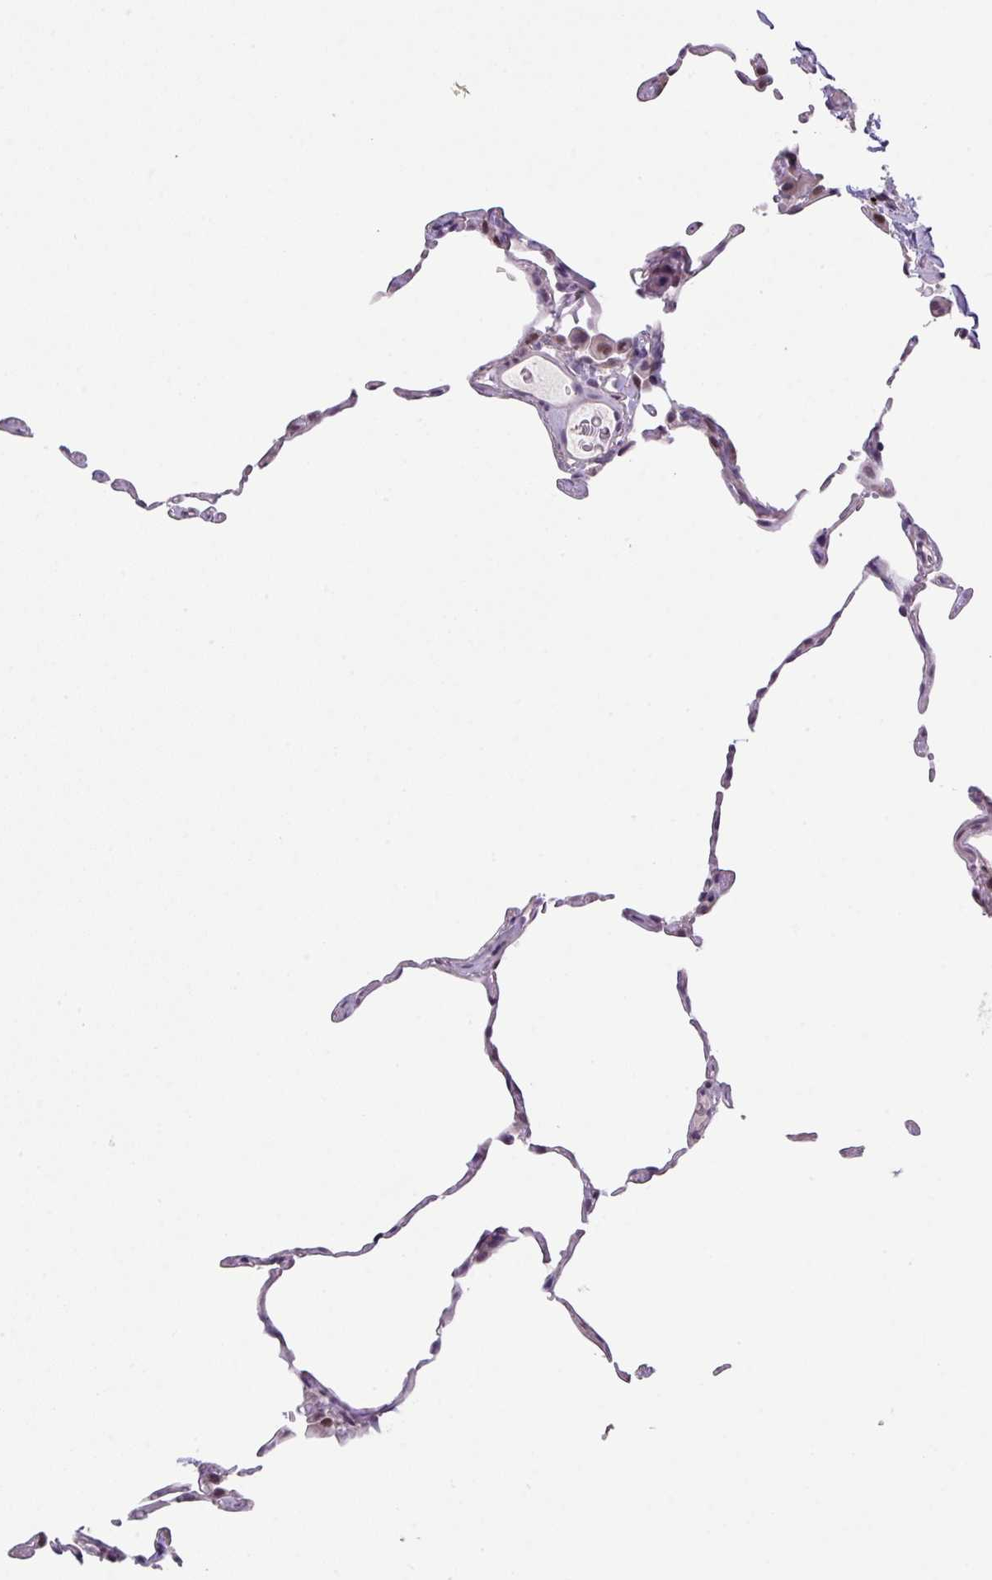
{"staining": {"intensity": "weak", "quantity": "<25%", "location": "nuclear"}, "tissue": "lung", "cell_type": "Alveolar cells", "image_type": "normal", "snomed": [{"axis": "morphology", "description": "Normal tissue, NOS"}, {"axis": "topography", "description": "Lung"}], "caption": "Alveolar cells are negative for protein expression in normal human lung. Brightfield microscopy of immunohistochemistry (IHC) stained with DAB (3,3'-diaminobenzidine) (brown) and hematoxylin (blue), captured at high magnification.", "gene": "ZFP3", "patient": {"sex": "female", "age": 57}}